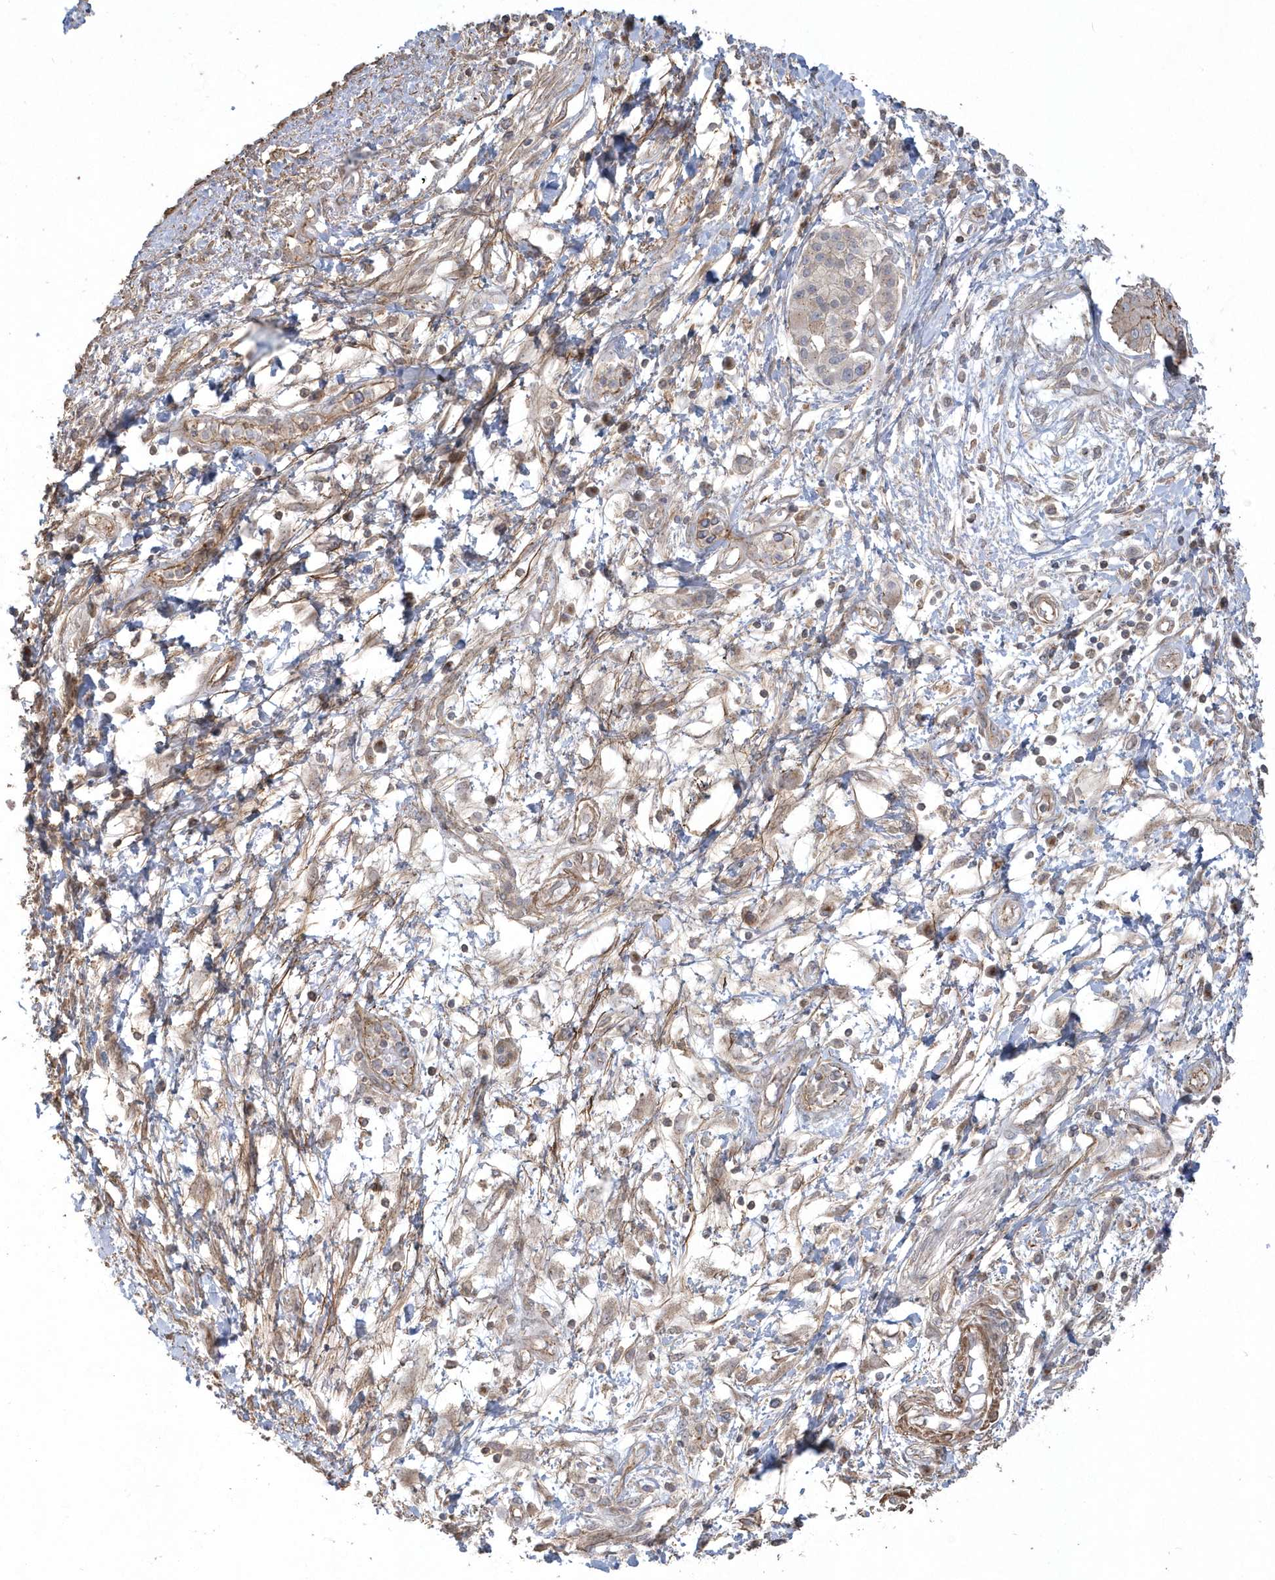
{"staining": {"intensity": "weak", "quantity": "<25%", "location": "cytoplasmic/membranous"}, "tissue": "pancreatic cancer", "cell_type": "Tumor cells", "image_type": "cancer", "snomed": [{"axis": "morphology", "description": "Adenocarcinoma, NOS"}, {"axis": "topography", "description": "Pancreas"}], "caption": "Micrograph shows no significant protein positivity in tumor cells of pancreatic cancer (adenocarcinoma).", "gene": "ARMC8", "patient": {"sex": "female", "age": 56}}